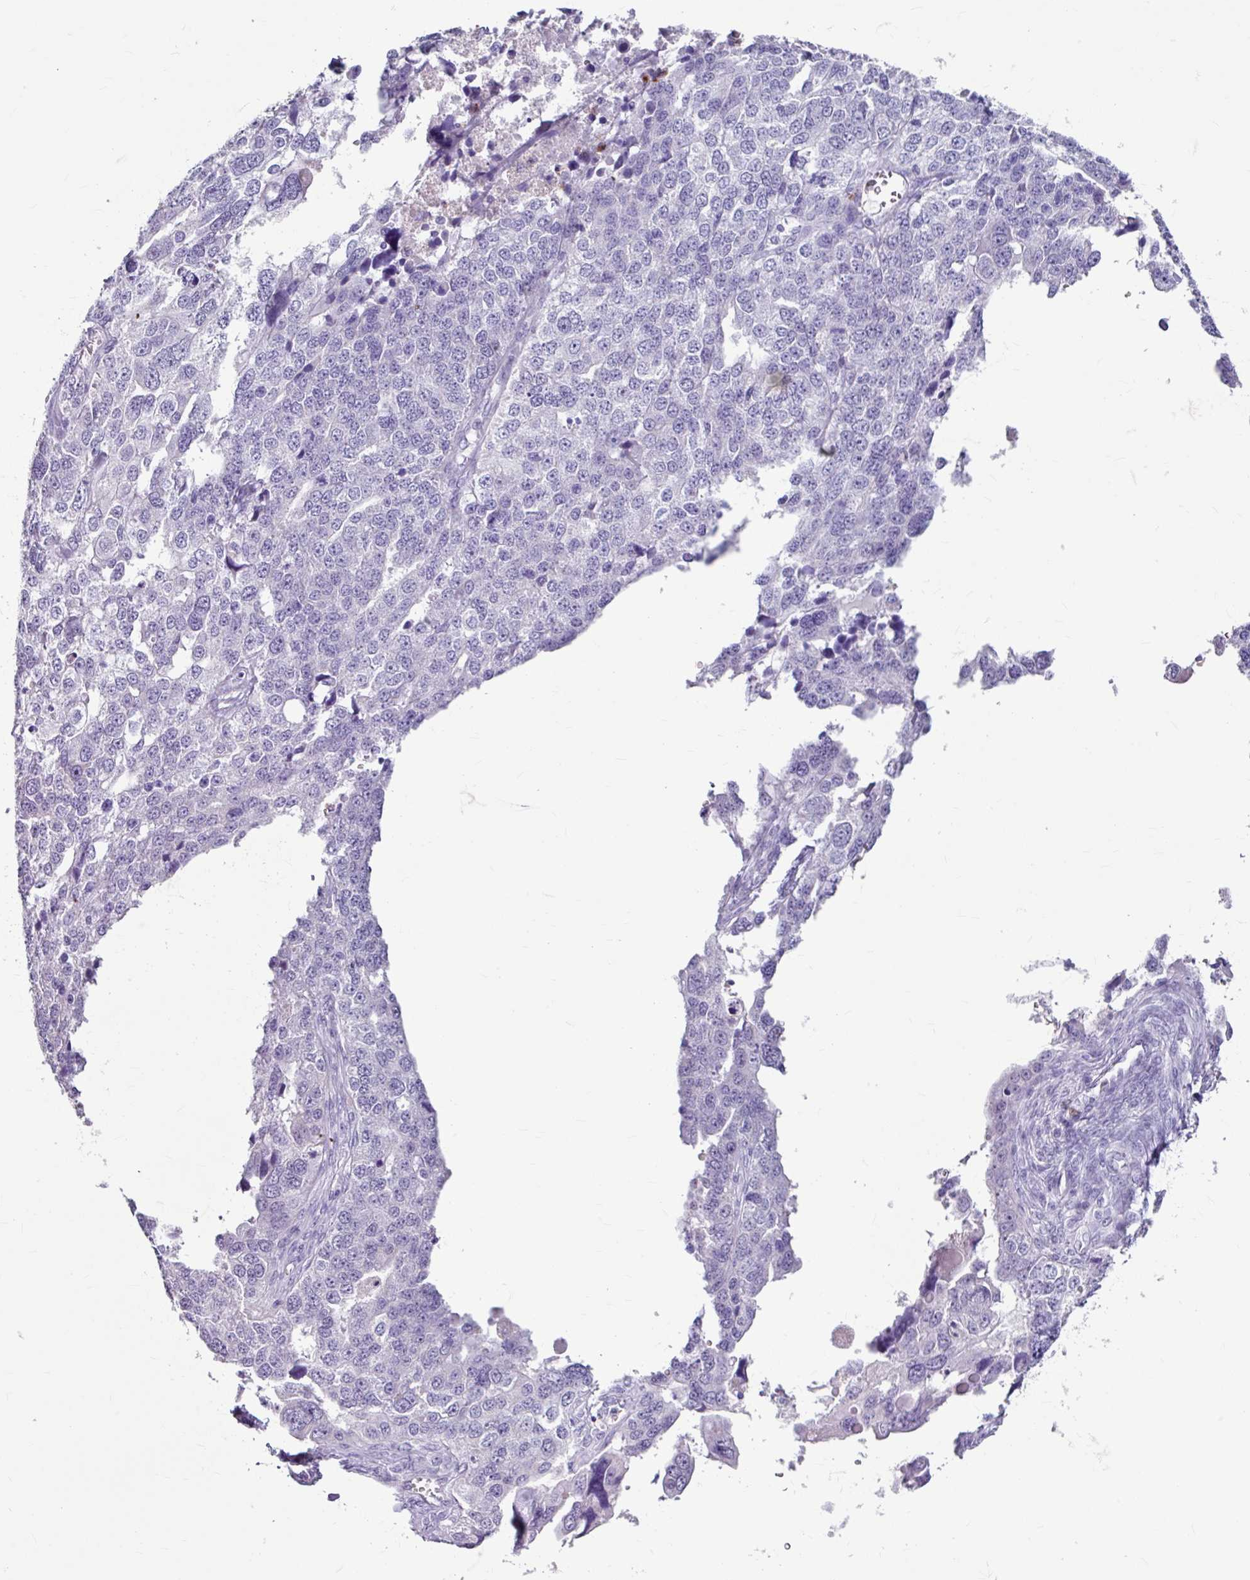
{"staining": {"intensity": "negative", "quantity": "none", "location": "none"}, "tissue": "ovarian cancer", "cell_type": "Tumor cells", "image_type": "cancer", "snomed": [{"axis": "morphology", "description": "Cystadenocarcinoma, serous, NOS"}, {"axis": "topography", "description": "Ovary"}], "caption": "High magnification brightfield microscopy of serous cystadenocarcinoma (ovarian) stained with DAB (3,3'-diaminobenzidine) (brown) and counterstained with hematoxylin (blue): tumor cells show no significant expression.", "gene": "ANKRD1", "patient": {"sex": "female", "age": 76}}